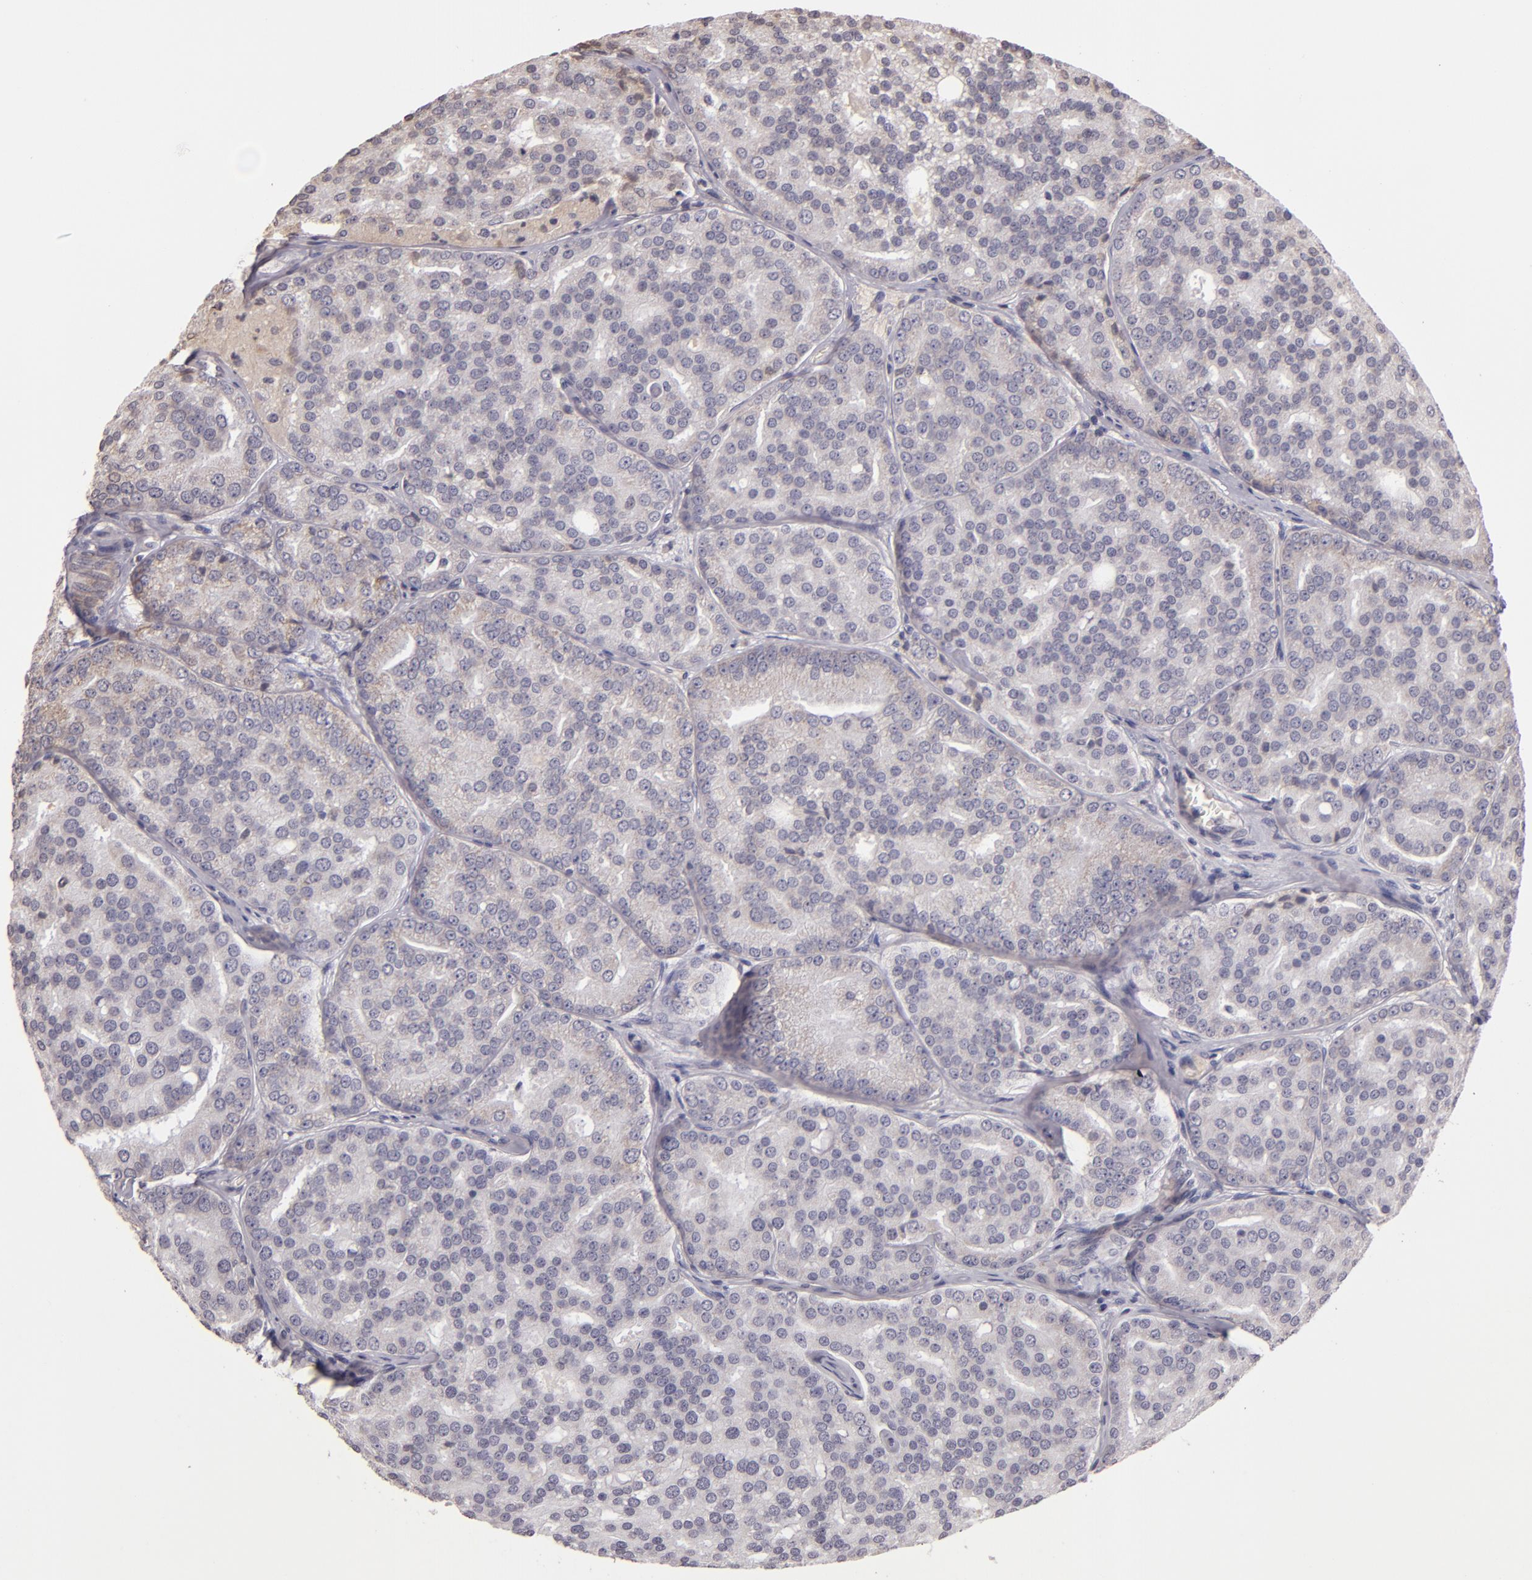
{"staining": {"intensity": "weak", "quantity": ">75%", "location": "cytoplasmic/membranous"}, "tissue": "prostate cancer", "cell_type": "Tumor cells", "image_type": "cancer", "snomed": [{"axis": "morphology", "description": "Adenocarcinoma, High grade"}, {"axis": "topography", "description": "Prostate"}], "caption": "A photomicrograph showing weak cytoplasmic/membranous positivity in approximately >75% of tumor cells in prostate cancer, as visualized by brown immunohistochemical staining.", "gene": "ABL1", "patient": {"sex": "male", "age": 64}}